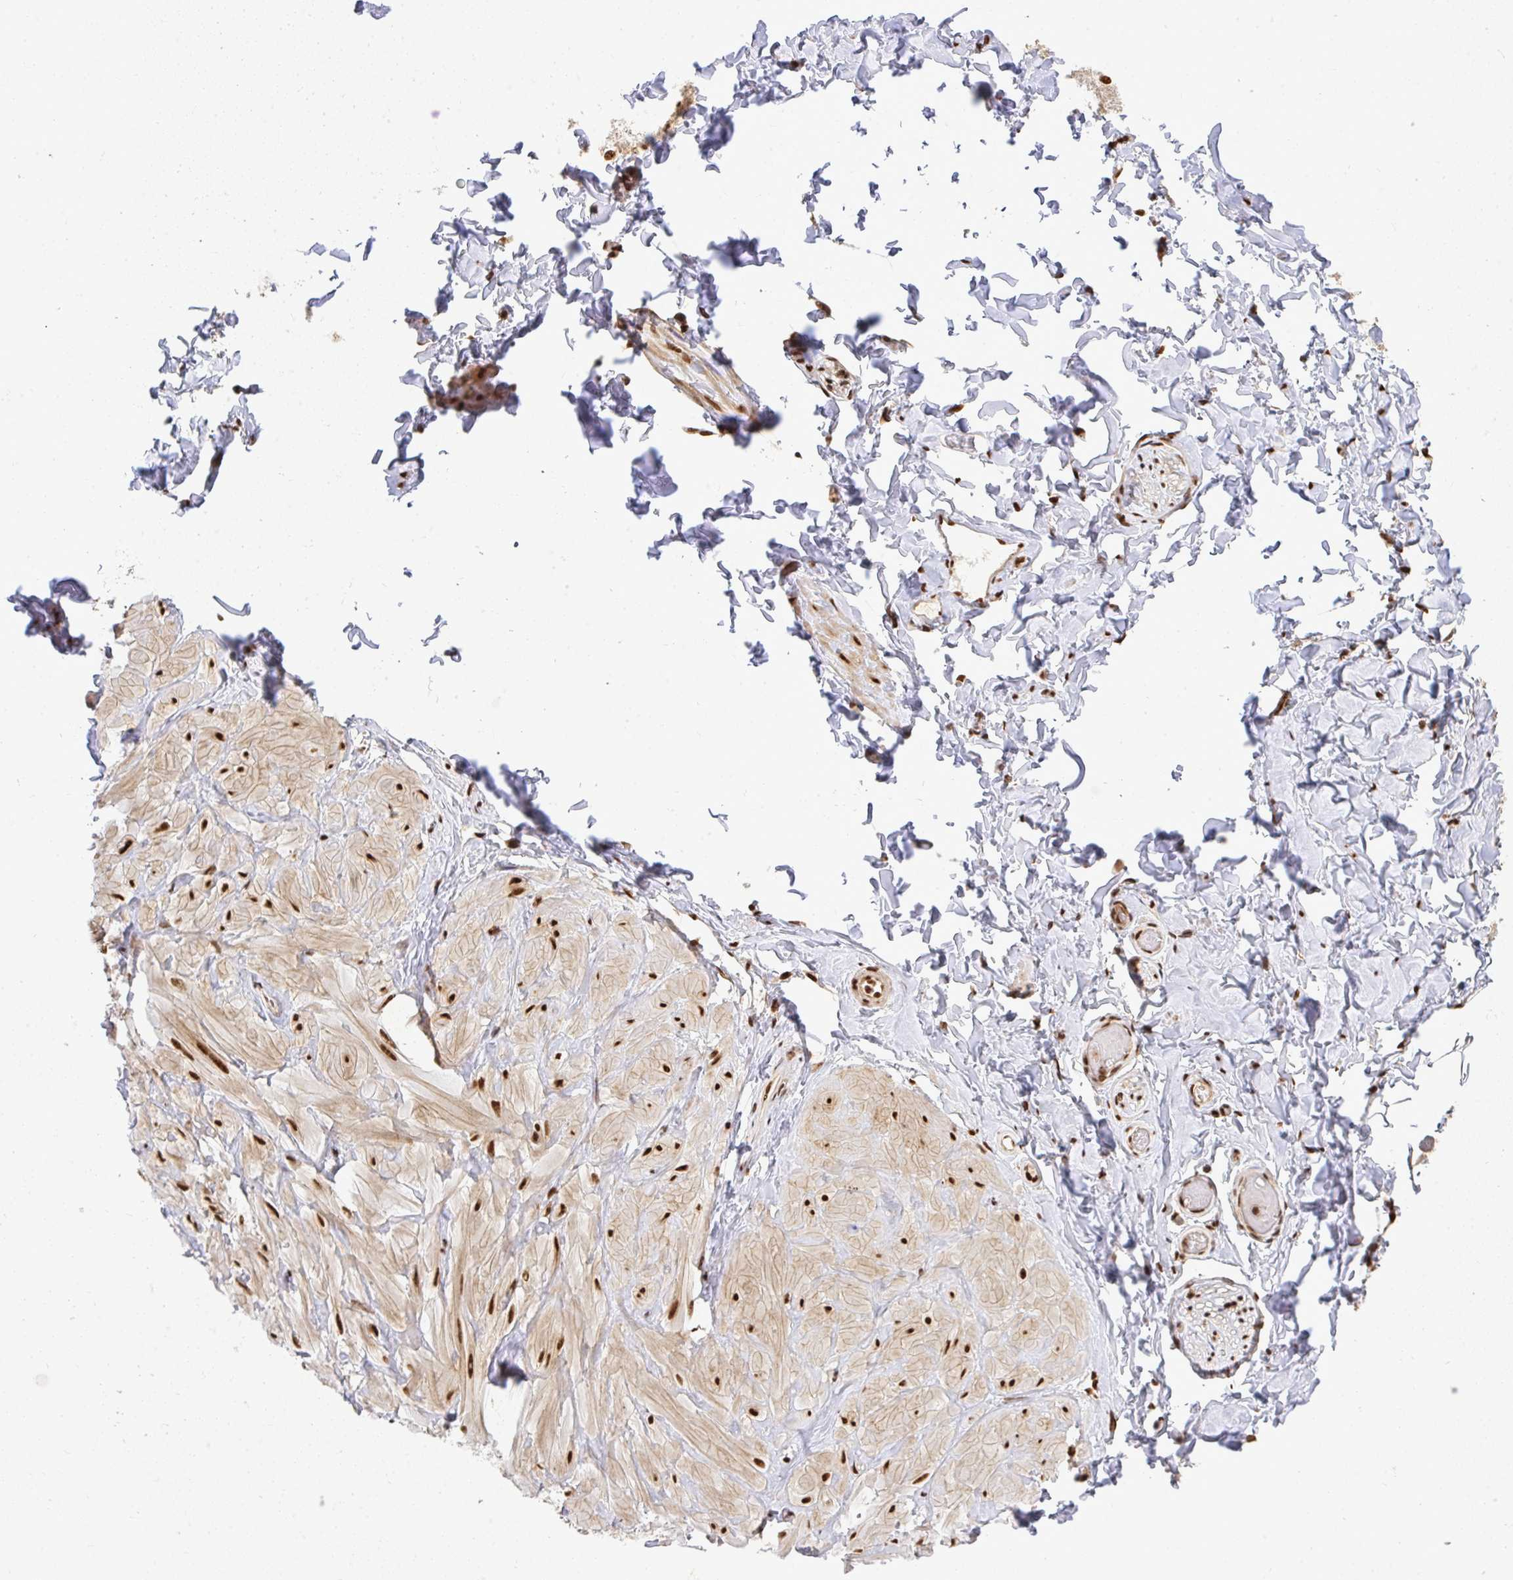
{"staining": {"intensity": "strong", "quantity": "25%-75%", "location": "nuclear"}, "tissue": "adipose tissue", "cell_type": "Adipocytes", "image_type": "normal", "snomed": [{"axis": "morphology", "description": "Normal tissue, NOS"}, {"axis": "topography", "description": "Soft tissue"}, {"axis": "topography", "description": "Adipose tissue"}, {"axis": "topography", "description": "Vascular tissue"}, {"axis": "topography", "description": "Peripheral nerve tissue"}], "caption": "A high amount of strong nuclear staining is seen in approximately 25%-75% of adipocytes in unremarkable adipose tissue.", "gene": "U2AF1L4", "patient": {"sex": "male", "age": 29}}